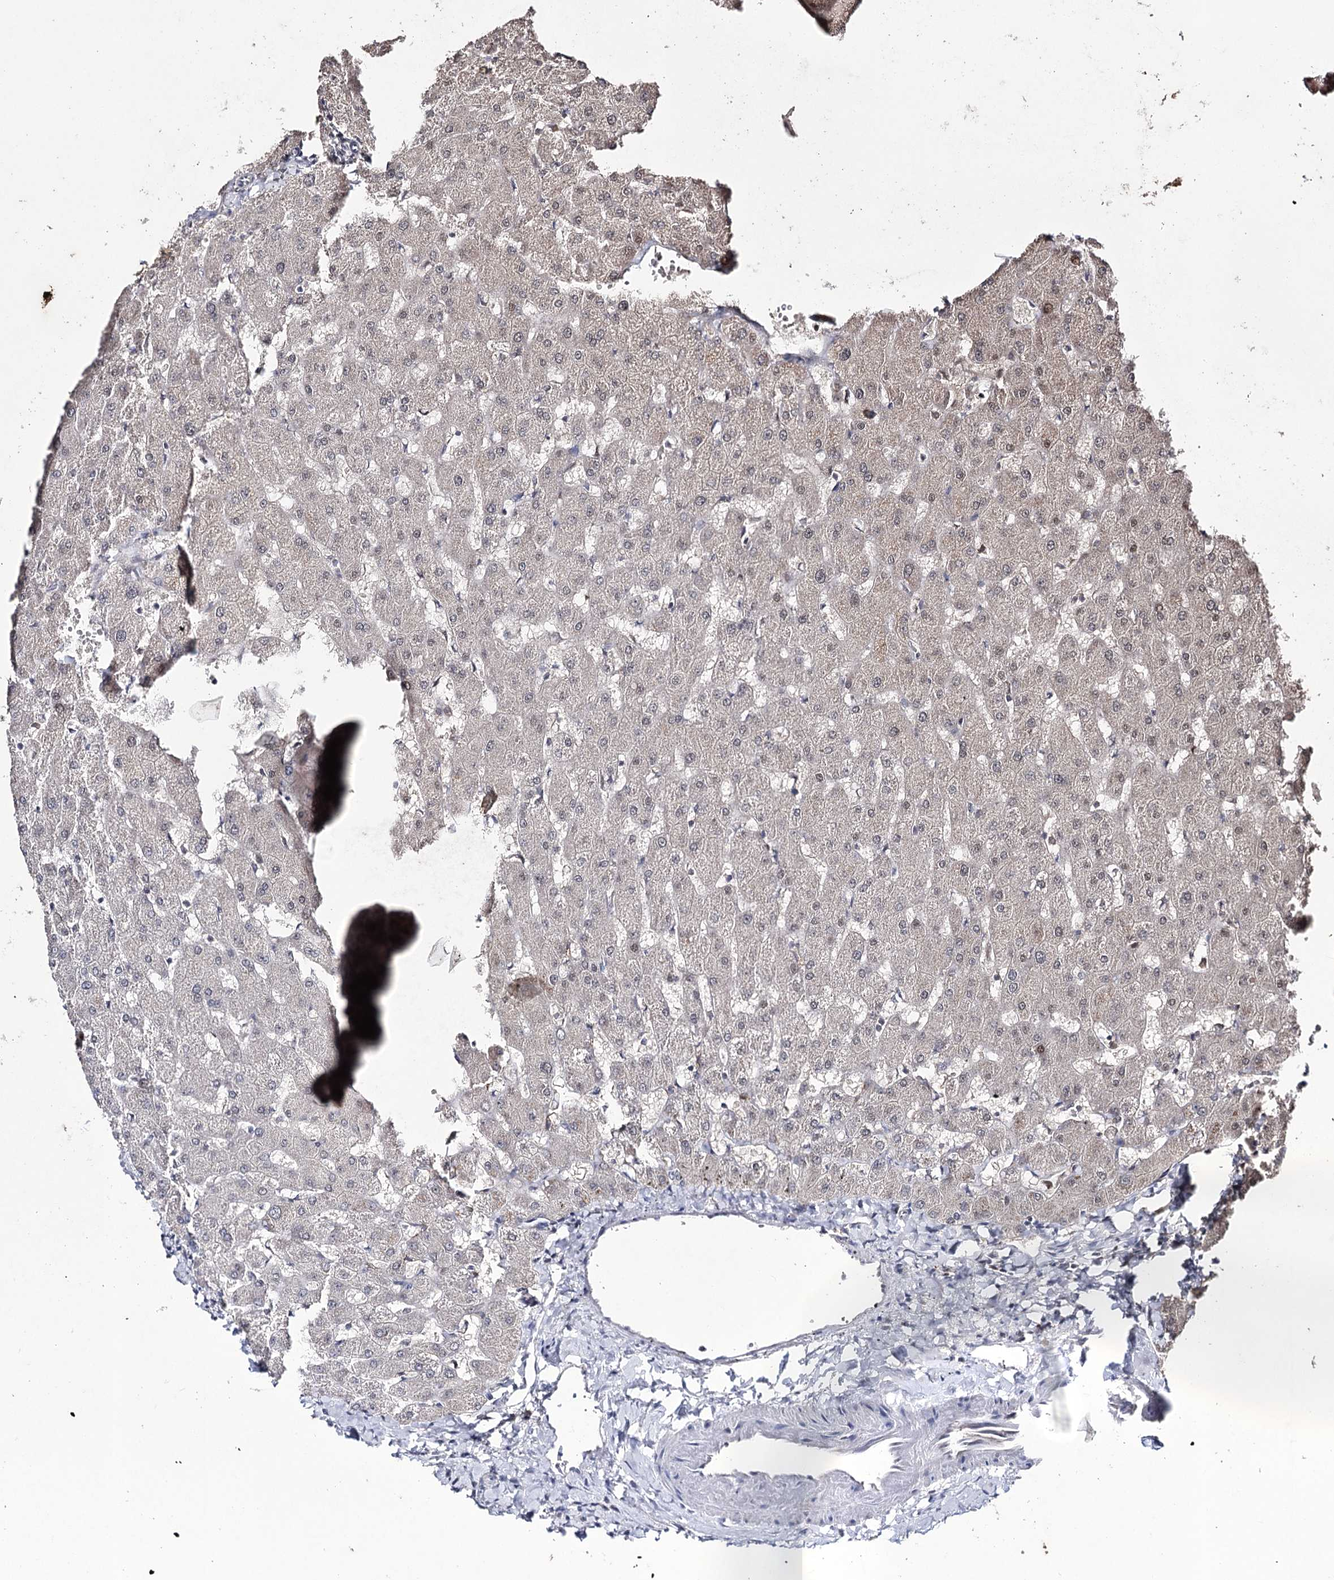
{"staining": {"intensity": "negative", "quantity": "none", "location": "none"}, "tissue": "liver", "cell_type": "Cholangiocytes", "image_type": "normal", "snomed": [{"axis": "morphology", "description": "Normal tissue, NOS"}, {"axis": "topography", "description": "Liver"}], "caption": "Immunohistochemistry image of unremarkable human liver stained for a protein (brown), which reveals no positivity in cholangiocytes.", "gene": "HSD11B2", "patient": {"sex": "female", "age": 63}}